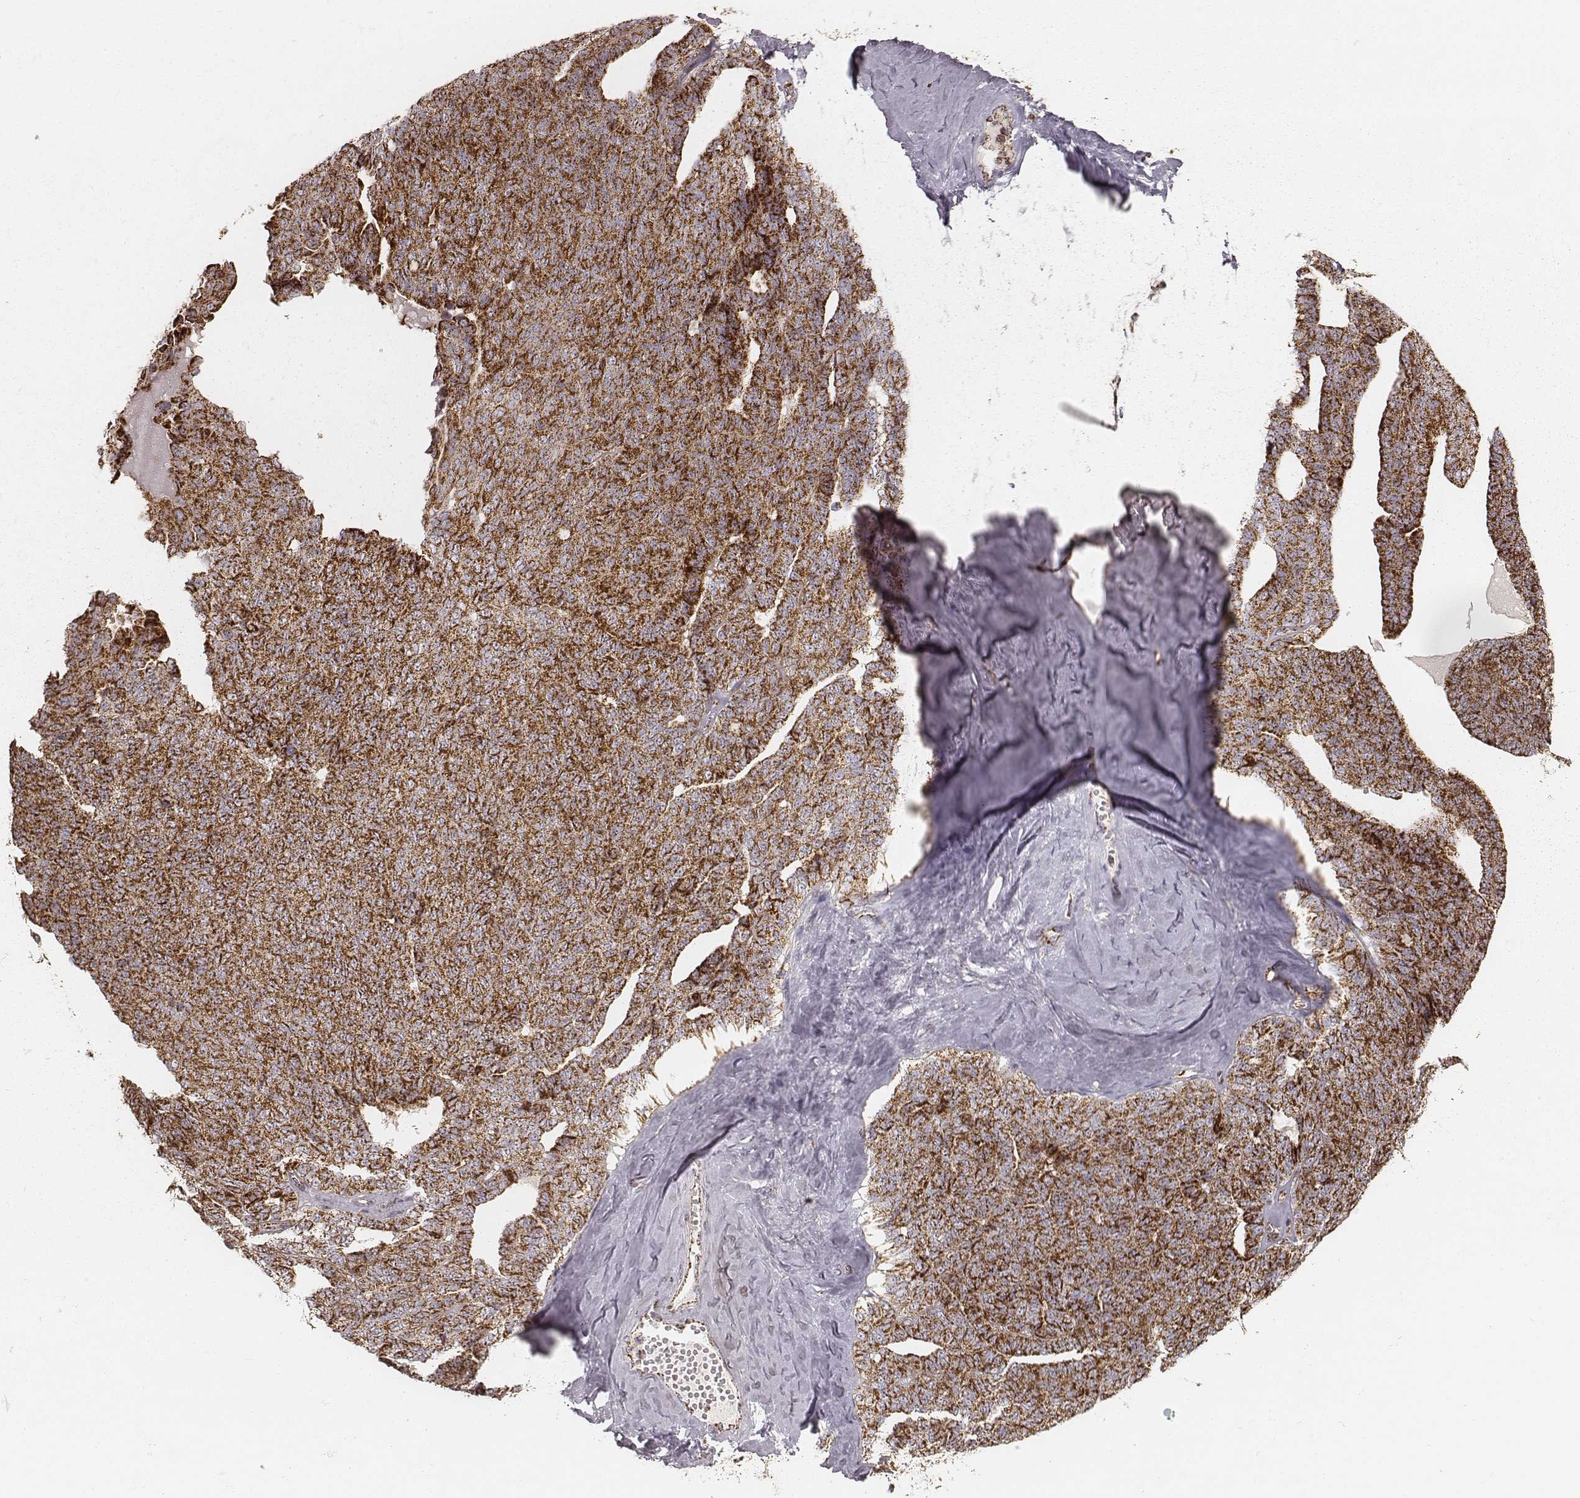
{"staining": {"intensity": "strong", "quantity": ">75%", "location": "cytoplasmic/membranous"}, "tissue": "ovarian cancer", "cell_type": "Tumor cells", "image_type": "cancer", "snomed": [{"axis": "morphology", "description": "Cystadenocarcinoma, serous, NOS"}, {"axis": "topography", "description": "Ovary"}], "caption": "Strong cytoplasmic/membranous positivity for a protein is appreciated in approximately >75% of tumor cells of ovarian cancer using IHC.", "gene": "CS", "patient": {"sex": "female", "age": 71}}